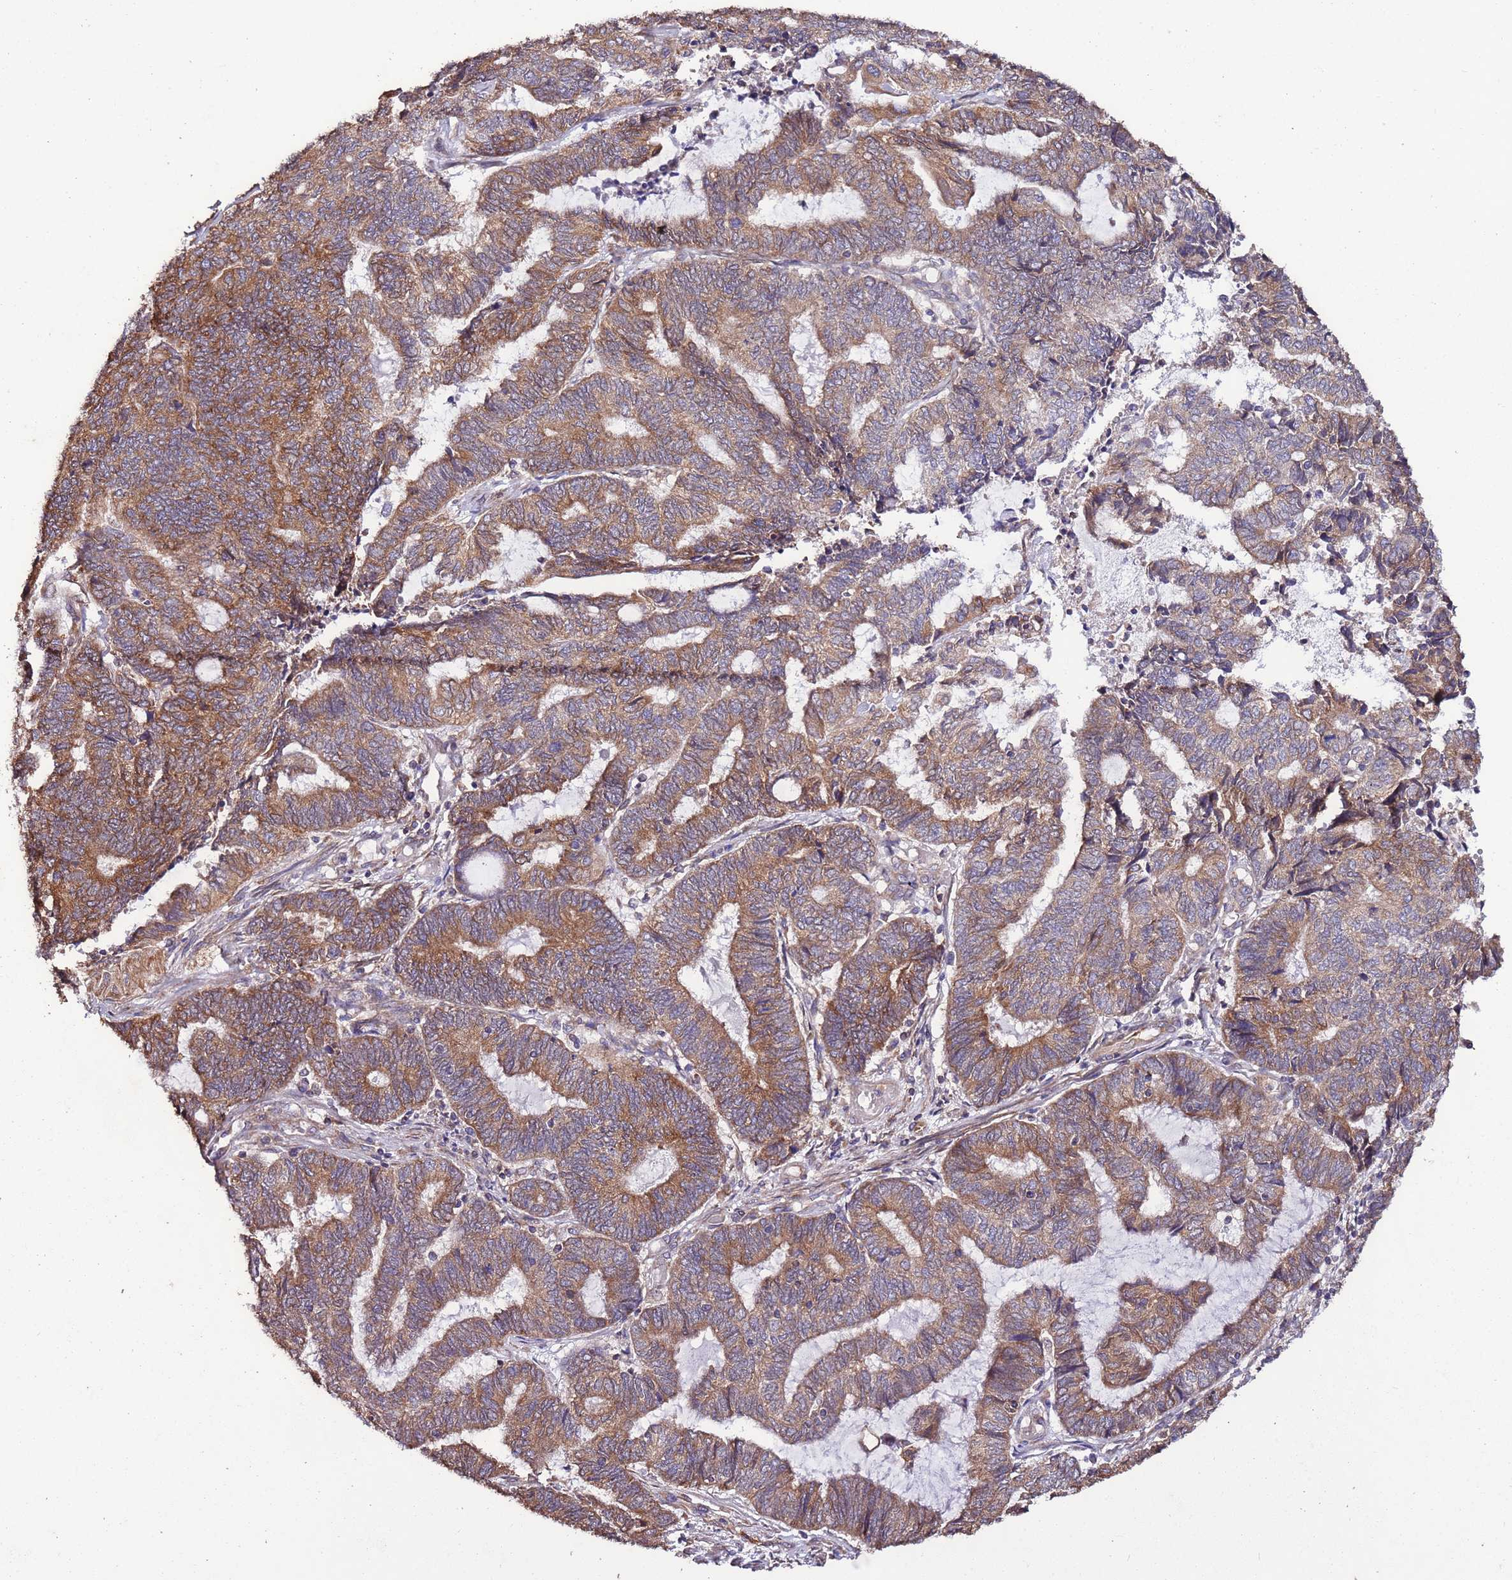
{"staining": {"intensity": "moderate", "quantity": ">75%", "location": "cytoplasmic/membranous"}, "tissue": "endometrial cancer", "cell_type": "Tumor cells", "image_type": "cancer", "snomed": [{"axis": "morphology", "description": "Adenocarcinoma, NOS"}, {"axis": "topography", "description": "Uterus"}, {"axis": "topography", "description": "Endometrium"}], "caption": "Protein expression analysis of human endometrial cancer reveals moderate cytoplasmic/membranous positivity in about >75% of tumor cells. (DAB (3,3'-diaminobenzidine) IHC with brightfield microscopy, high magnification).", "gene": "SLC41A3", "patient": {"sex": "female", "age": 70}}